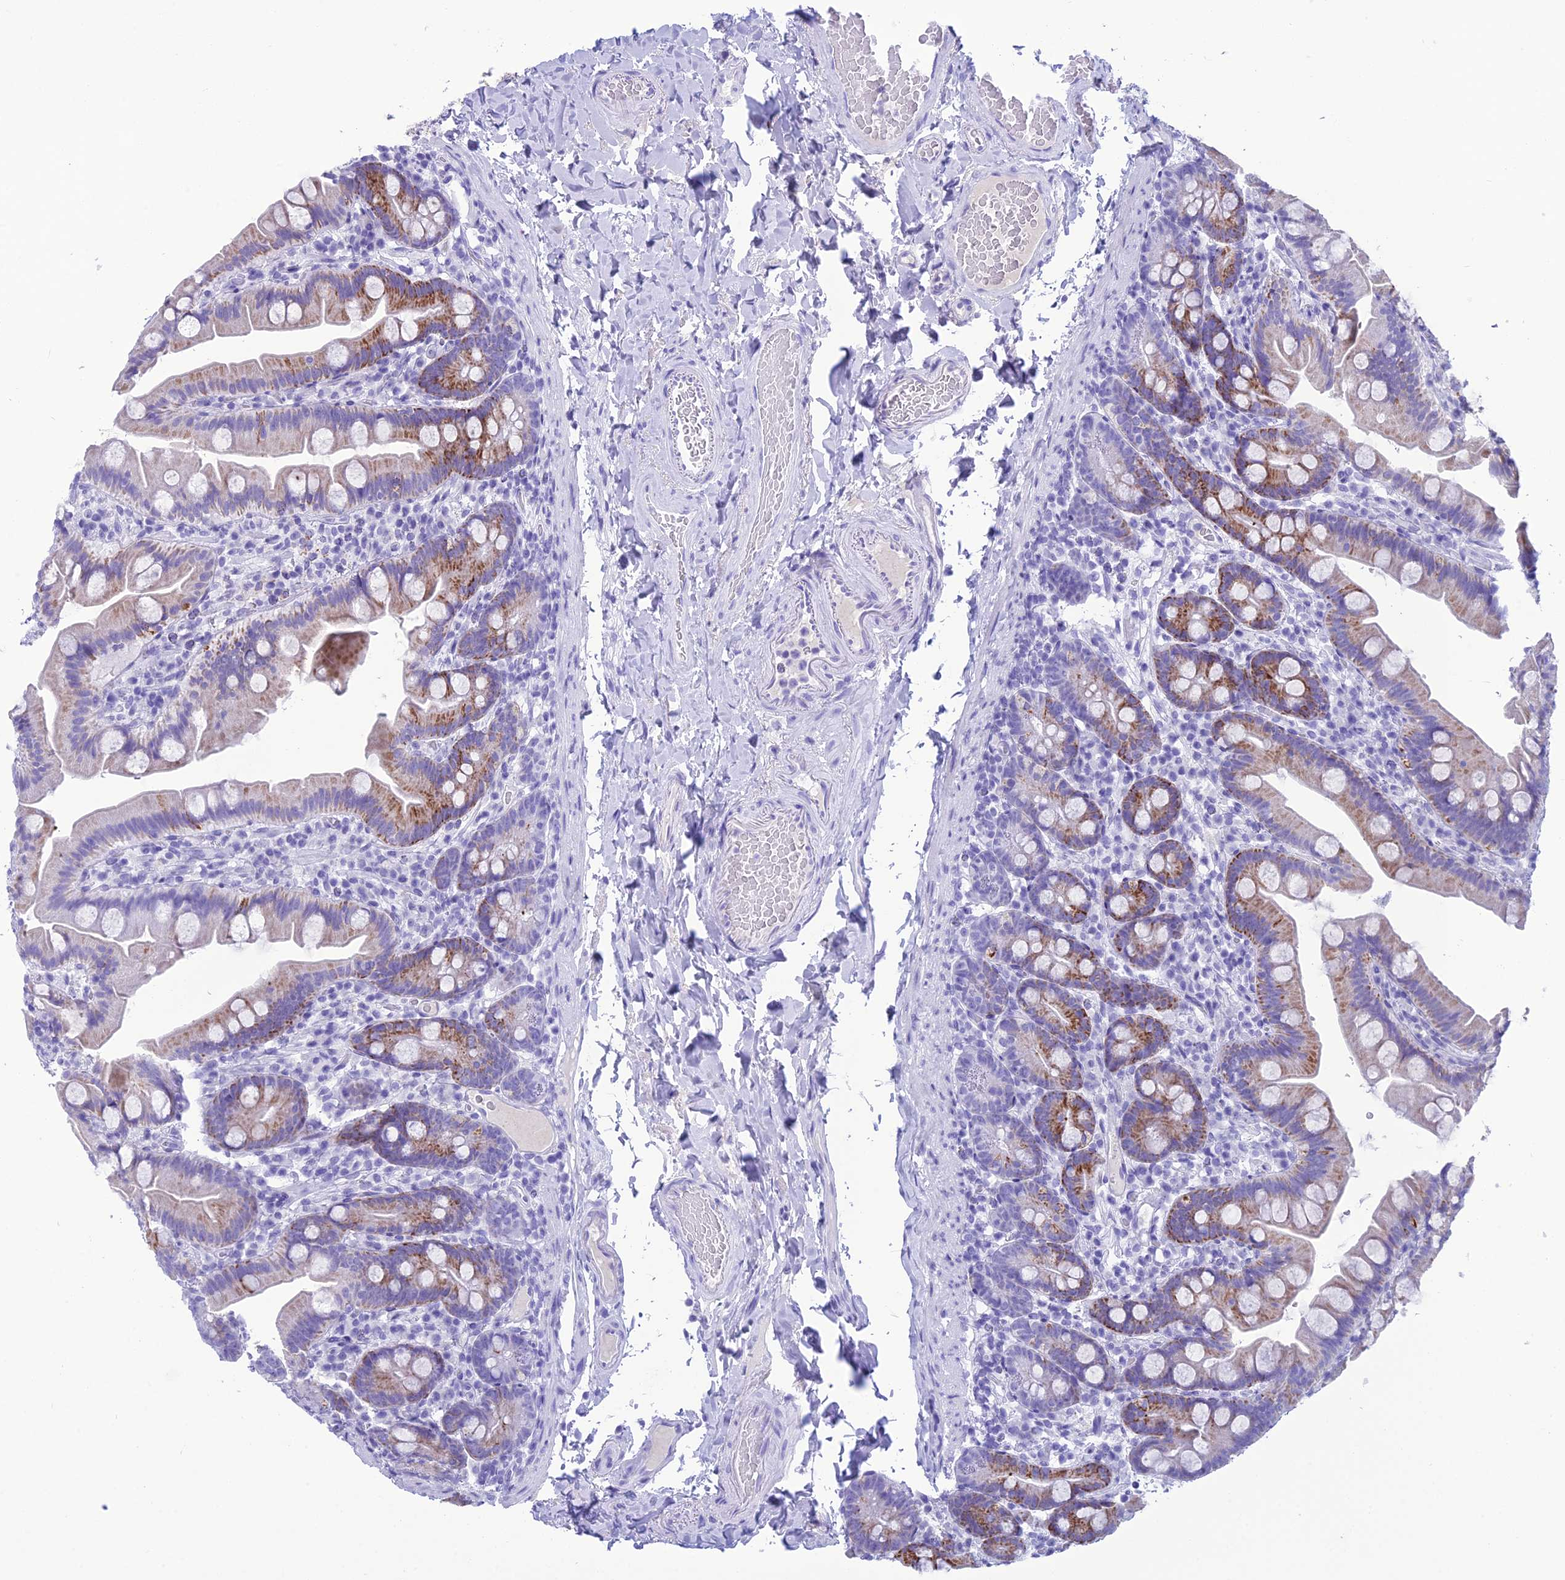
{"staining": {"intensity": "strong", "quantity": "25%-75%", "location": "cytoplasmic/membranous"}, "tissue": "small intestine", "cell_type": "Glandular cells", "image_type": "normal", "snomed": [{"axis": "morphology", "description": "Normal tissue, NOS"}, {"axis": "topography", "description": "Small intestine"}], "caption": "Immunohistochemical staining of unremarkable human small intestine shows high levels of strong cytoplasmic/membranous positivity in about 25%-75% of glandular cells. (IHC, brightfield microscopy, high magnification).", "gene": "TRAM1L1", "patient": {"sex": "female", "age": 68}}